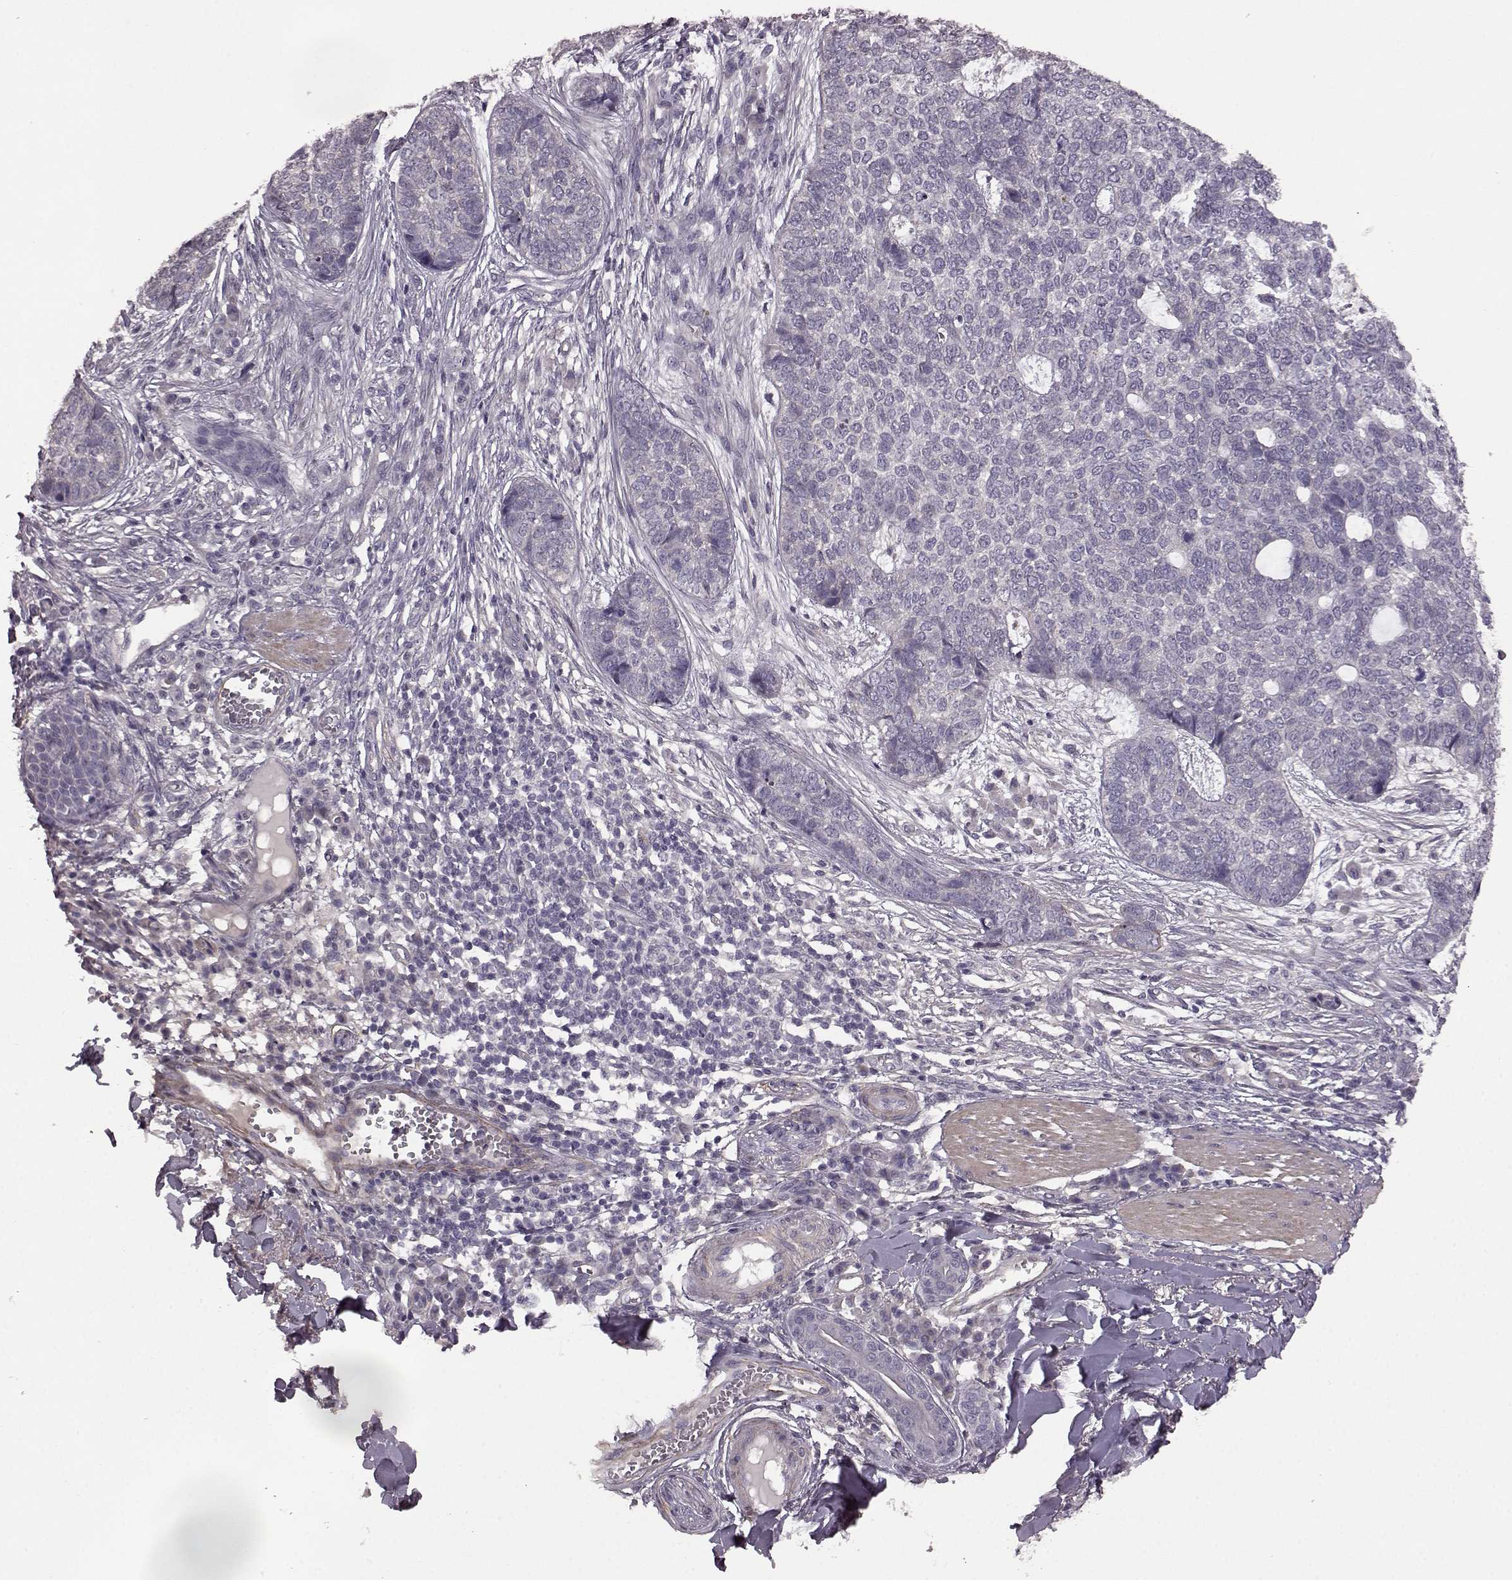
{"staining": {"intensity": "negative", "quantity": "none", "location": "none"}, "tissue": "skin cancer", "cell_type": "Tumor cells", "image_type": "cancer", "snomed": [{"axis": "morphology", "description": "Basal cell carcinoma"}, {"axis": "topography", "description": "Skin"}], "caption": "Immunohistochemistry (IHC) micrograph of neoplastic tissue: skin cancer (basal cell carcinoma) stained with DAB (3,3'-diaminobenzidine) shows no significant protein positivity in tumor cells.", "gene": "GRK1", "patient": {"sex": "female", "age": 69}}